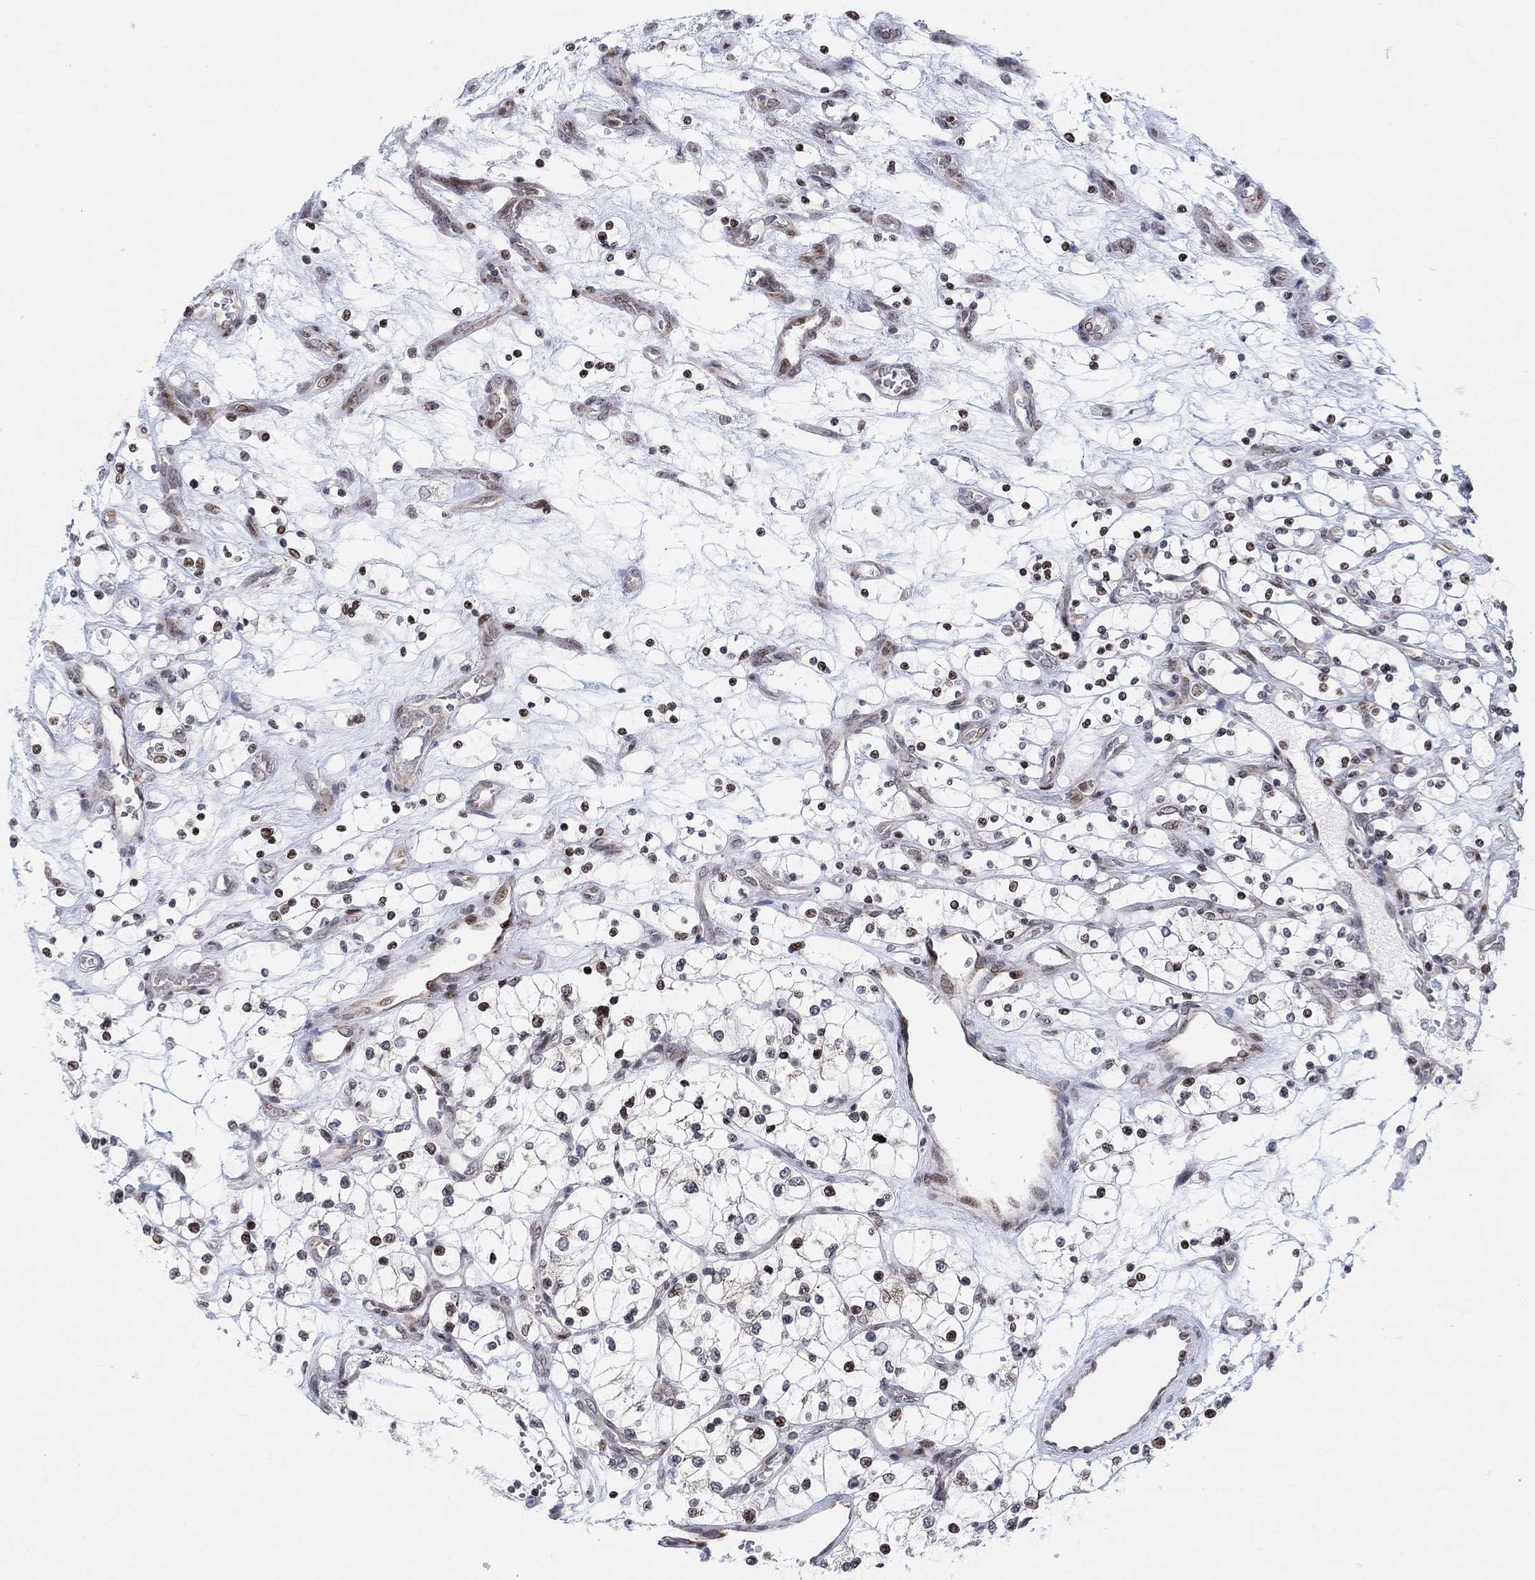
{"staining": {"intensity": "moderate", "quantity": "<25%", "location": "nuclear"}, "tissue": "renal cancer", "cell_type": "Tumor cells", "image_type": "cancer", "snomed": [{"axis": "morphology", "description": "Adenocarcinoma, NOS"}, {"axis": "topography", "description": "Kidney"}], "caption": "Immunohistochemistry (IHC) photomicrograph of human renal cancer (adenocarcinoma) stained for a protein (brown), which demonstrates low levels of moderate nuclear staining in approximately <25% of tumor cells.", "gene": "ABHD14A", "patient": {"sex": "female", "age": 69}}